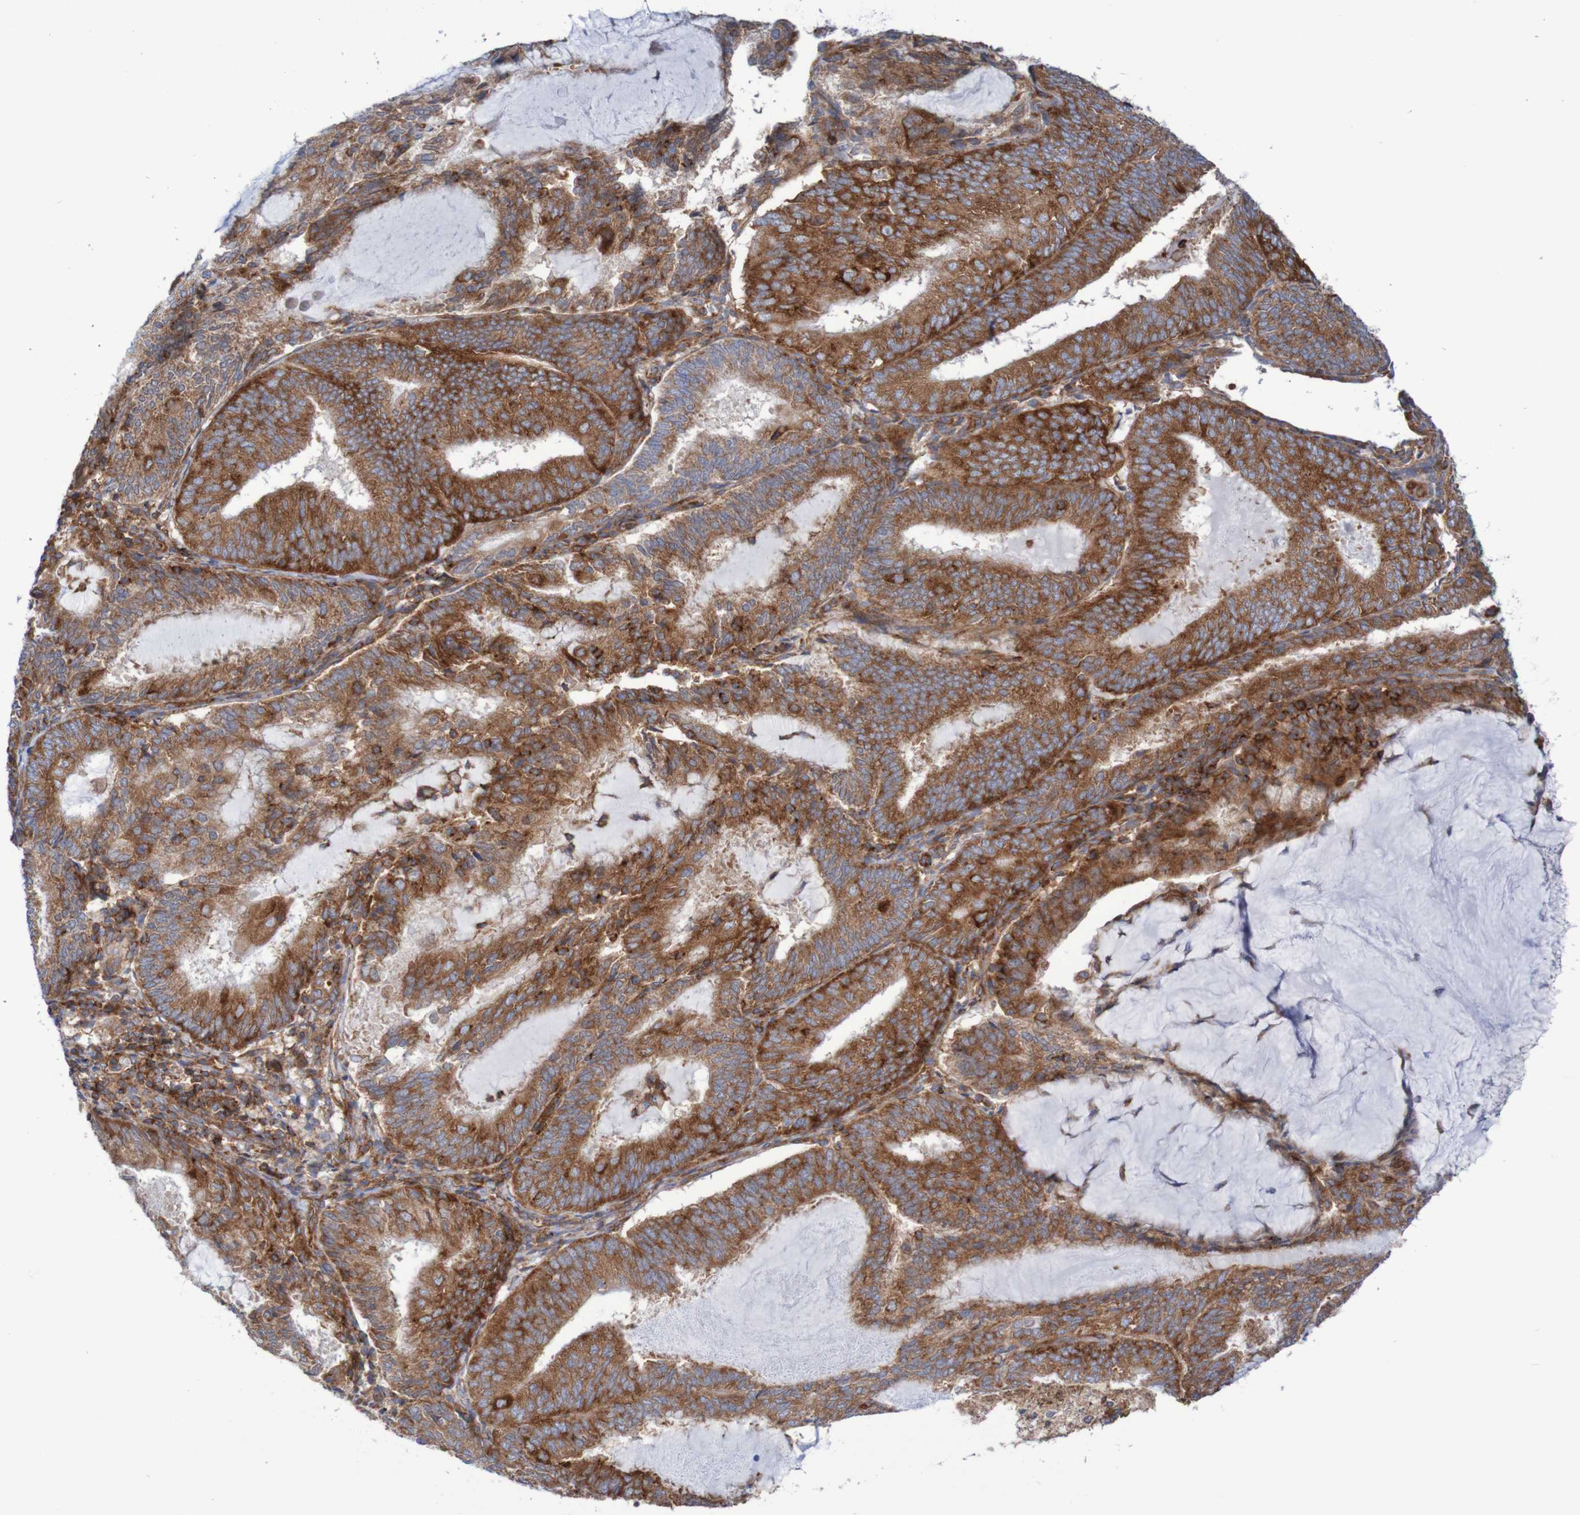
{"staining": {"intensity": "strong", "quantity": ">75%", "location": "cytoplasmic/membranous"}, "tissue": "endometrial cancer", "cell_type": "Tumor cells", "image_type": "cancer", "snomed": [{"axis": "morphology", "description": "Adenocarcinoma, NOS"}, {"axis": "topography", "description": "Endometrium"}], "caption": "Protein staining by IHC shows strong cytoplasmic/membranous expression in about >75% of tumor cells in endometrial cancer (adenocarcinoma). (IHC, brightfield microscopy, high magnification).", "gene": "FXR2", "patient": {"sex": "female", "age": 81}}